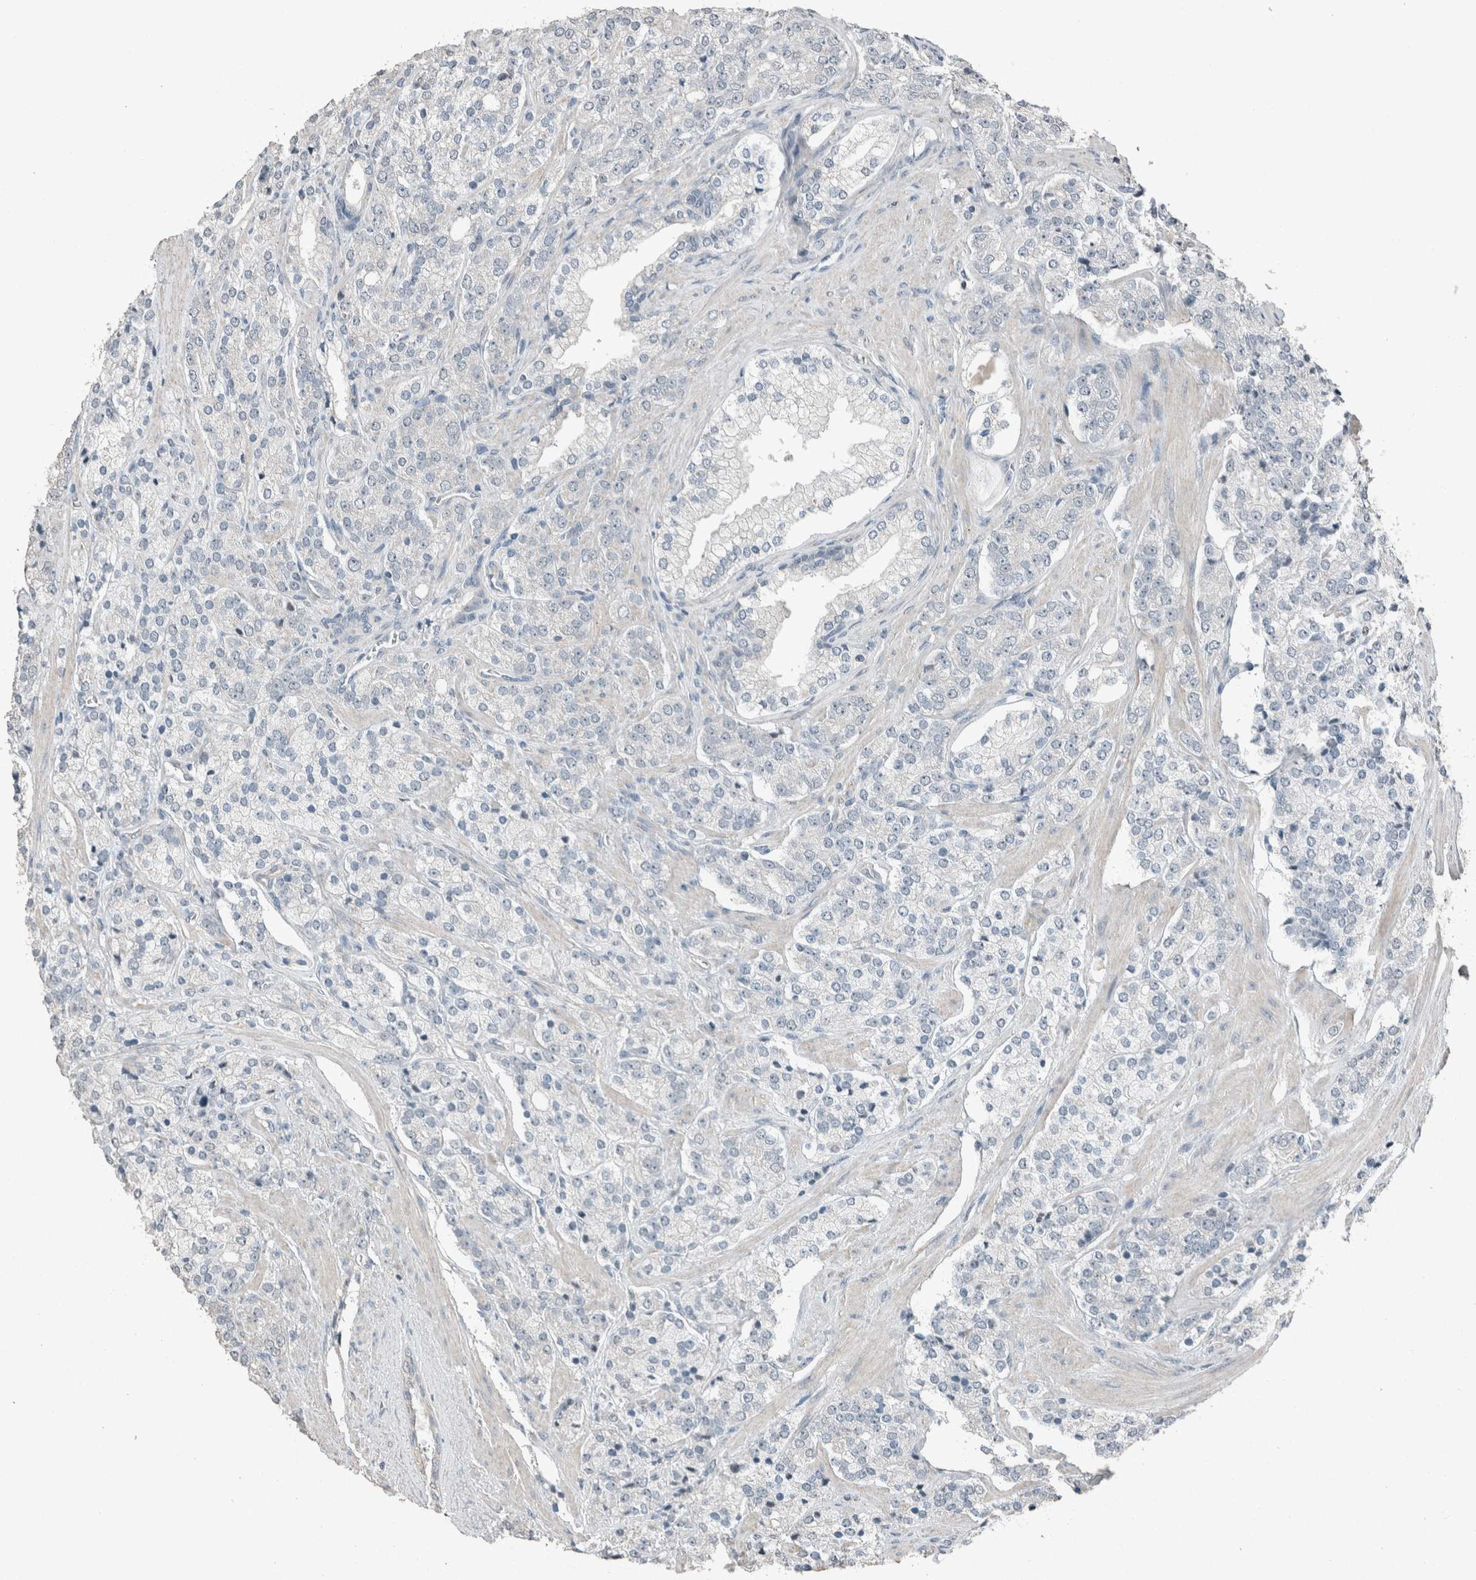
{"staining": {"intensity": "negative", "quantity": "none", "location": "none"}, "tissue": "prostate cancer", "cell_type": "Tumor cells", "image_type": "cancer", "snomed": [{"axis": "morphology", "description": "Adenocarcinoma, High grade"}, {"axis": "topography", "description": "Prostate"}], "caption": "Tumor cells are negative for brown protein staining in prostate cancer (adenocarcinoma (high-grade)). The staining is performed using DAB brown chromogen with nuclei counter-stained in using hematoxylin.", "gene": "ACVR2B", "patient": {"sex": "male", "age": 71}}